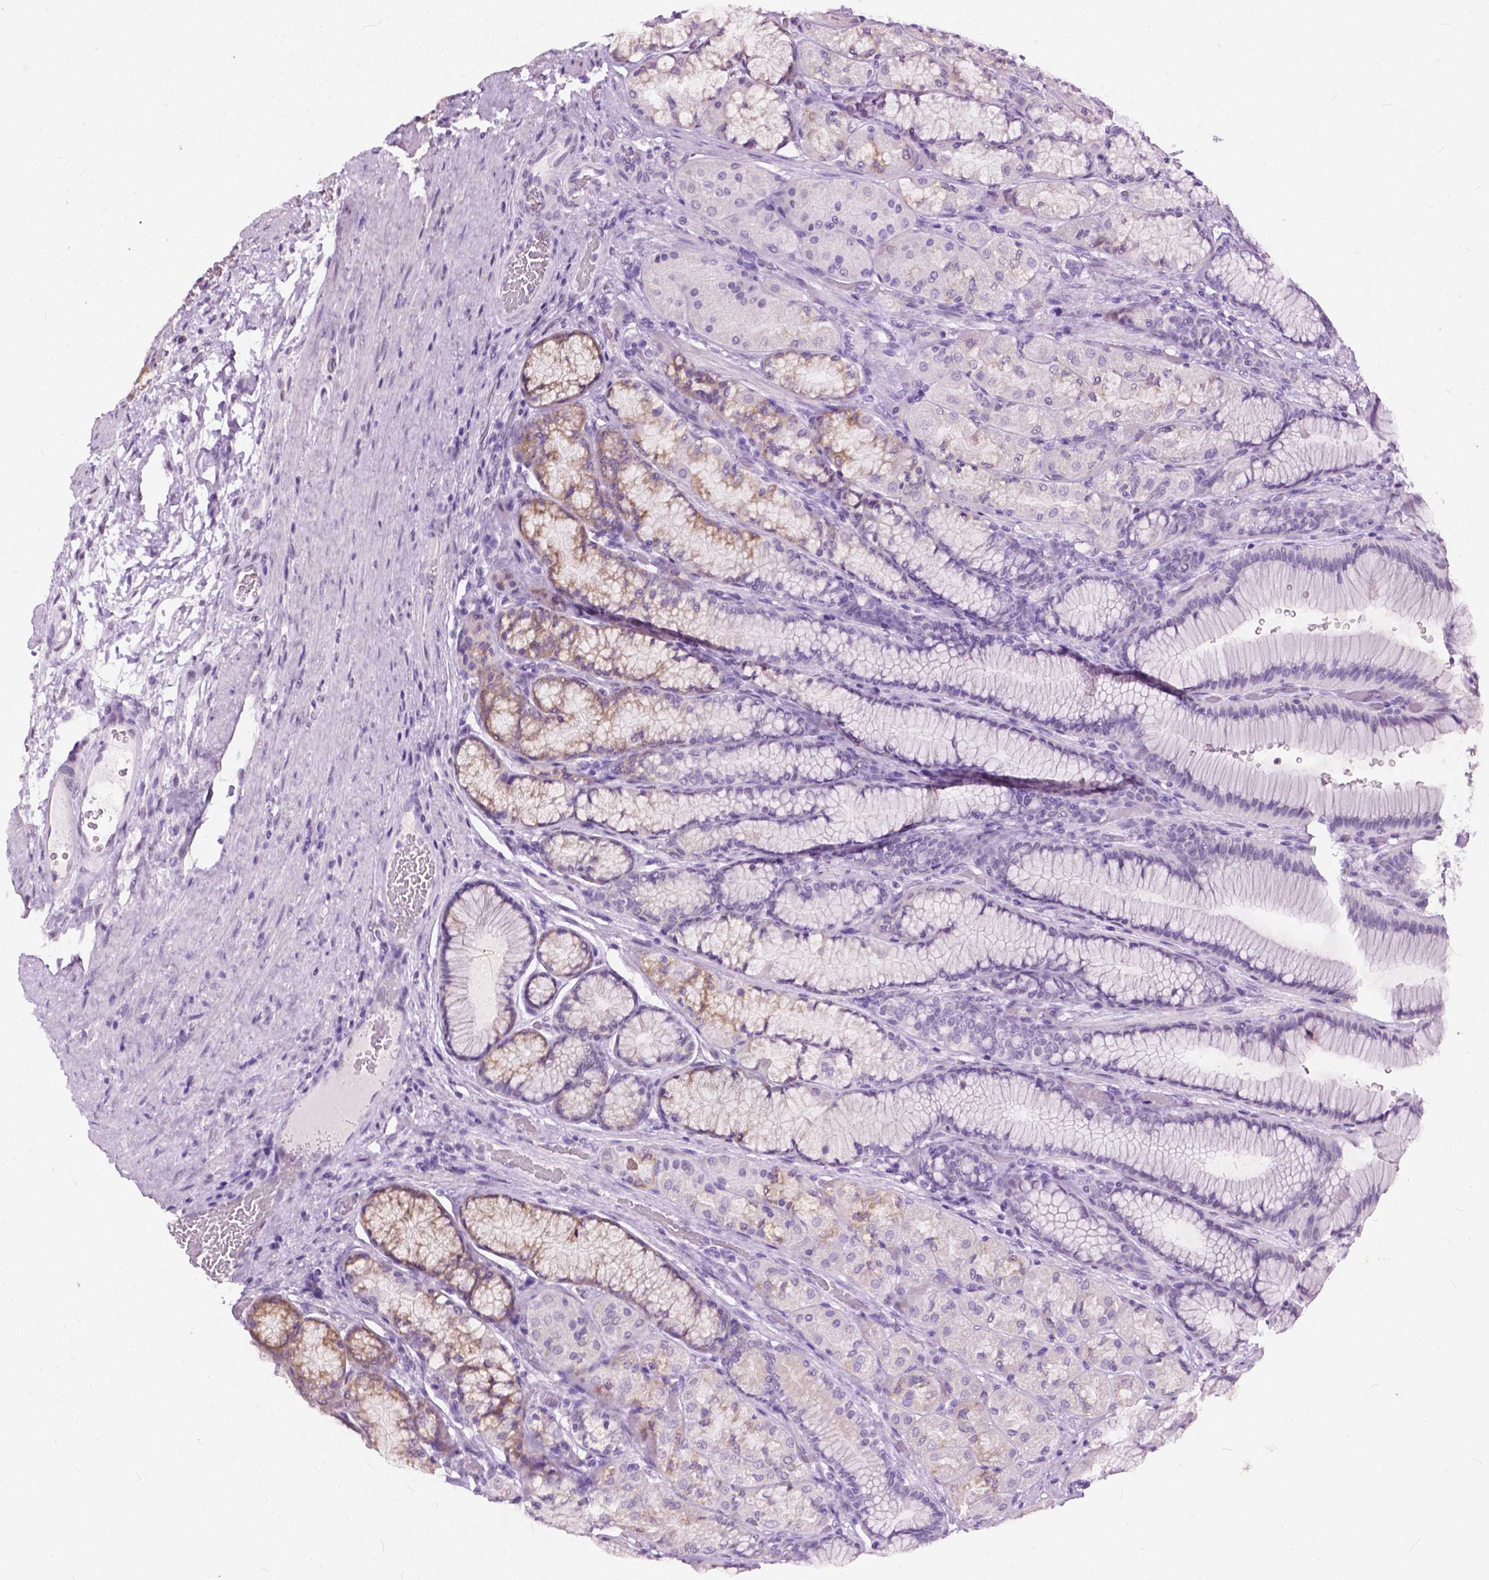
{"staining": {"intensity": "moderate", "quantity": "<25%", "location": "cytoplasmic/membranous"}, "tissue": "stomach", "cell_type": "Glandular cells", "image_type": "normal", "snomed": [{"axis": "morphology", "description": "Normal tissue, NOS"}, {"axis": "morphology", "description": "Adenocarcinoma, NOS"}, {"axis": "morphology", "description": "Adenocarcinoma, High grade"}, {"axis": "topography", "description": "Stomach, upper"}, {"axis": "topography", "description": "Stomach"}], "caption": "IHC image of normal stomach stained for a protein (brown), which exhibits low levels of moderate cytoplasmic/membranous expression in about <25% of glandular cells.", "gene": "GPR37L1", "patient": {"sex": "female", "age": 65}}